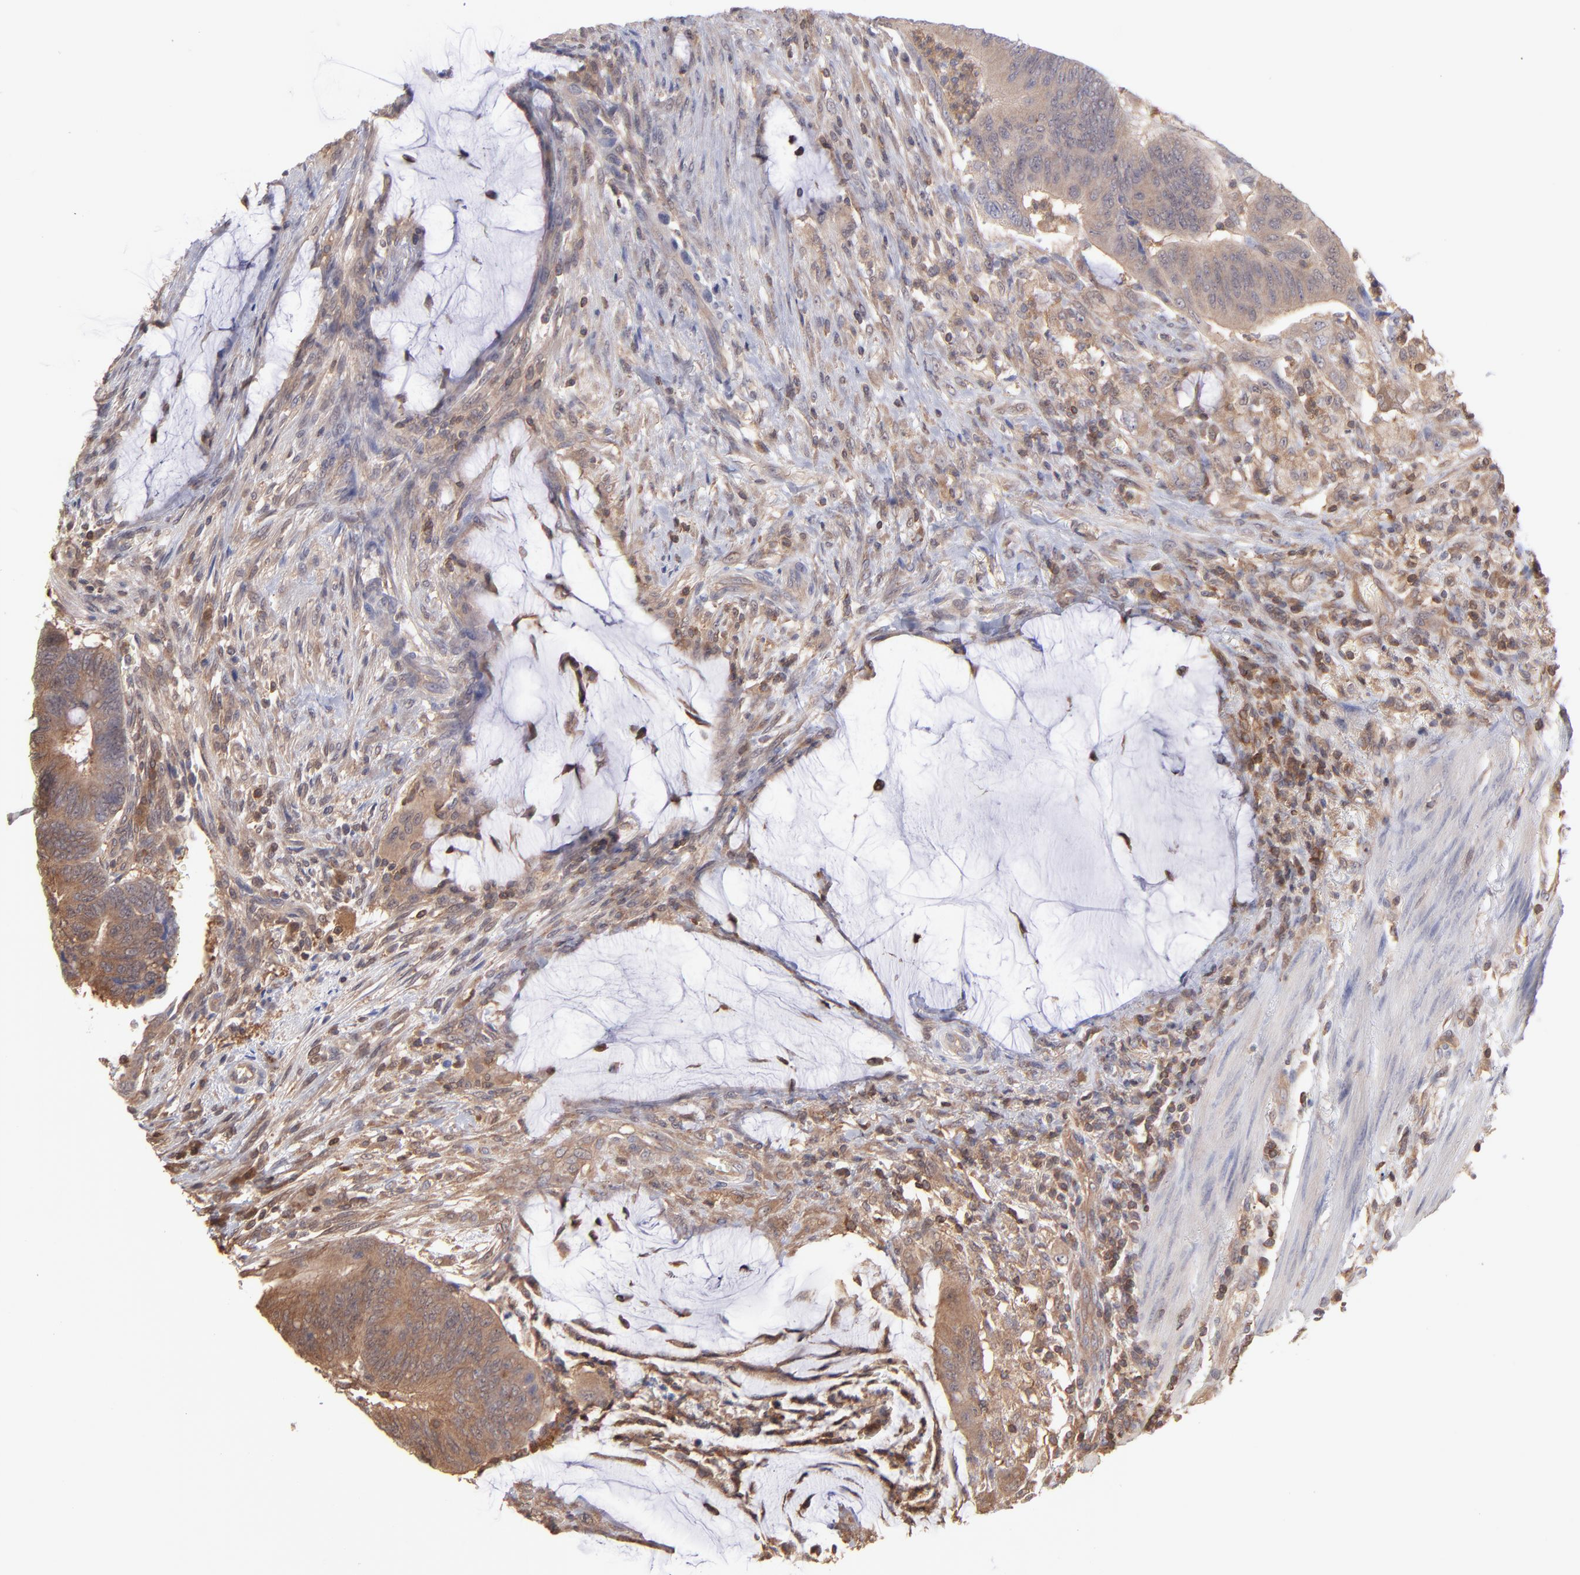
{"staining": {"intensity": "strong", "quantity": ">75%", "location": "cytoplasmic/membranous"}, "tissue": "colorectal cancer", "cell_type": "Tumor cells", "image_type": "cancer", "snomed": [{"axis": "morphology", "description": "Normal tissue, NOS"}, {"axis": "morphology", "description": "Adenocarcinoma, NOS"}, {"axis": "topography", "description": "Rectum"}], "caption": "Protein expression analysis of human colorectal cancer (adenocarcinoma) reveals strong cytoplasmic/membranous positivity in approximately >75% of tumor cells.", "gene": "MAP2K2", "patient": {"sex": "male", "age": 92}}